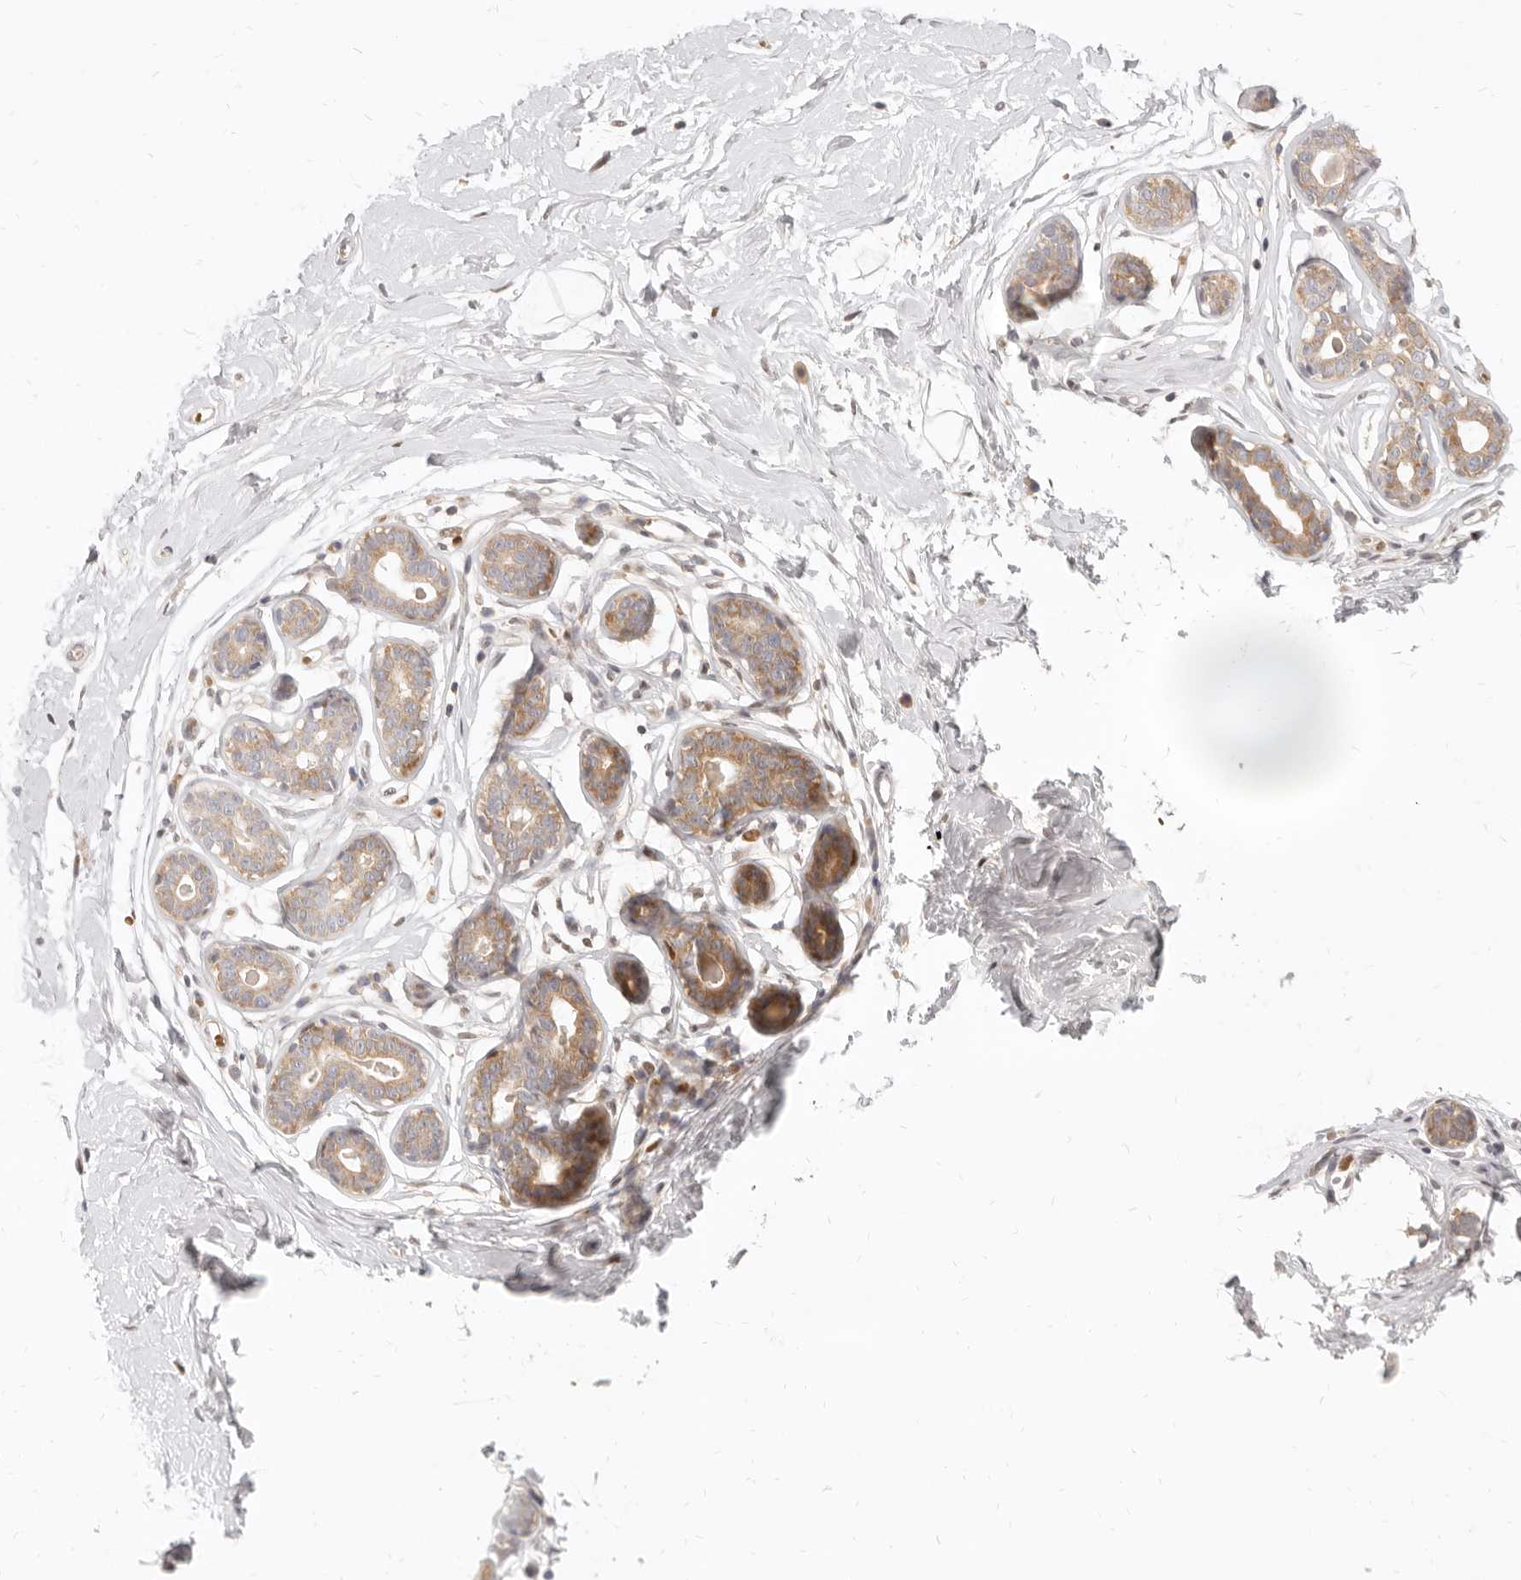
{"staining": {"intensity": "weak", "quantity": "25%-75%", "location": "cytoplasmic/membranous"}, "tissue": "breast", "cell_type": "Adipocytes", "image_type": "normal", "snomed": [{"axis": "morphology", "description": "Normal tissue, NOS"}, {"axis": "morphology", "description": "Adenoma, NOS"}, {"axis": "topography", "description": "Breast"}], "caption": "A histopathology image of breast stained for a protein exhibits weak cytoplasmic/membranous brown staining in adipocytes.", "gene": "LTB4R2", "patient": {"sex": "female", "age": 23}}